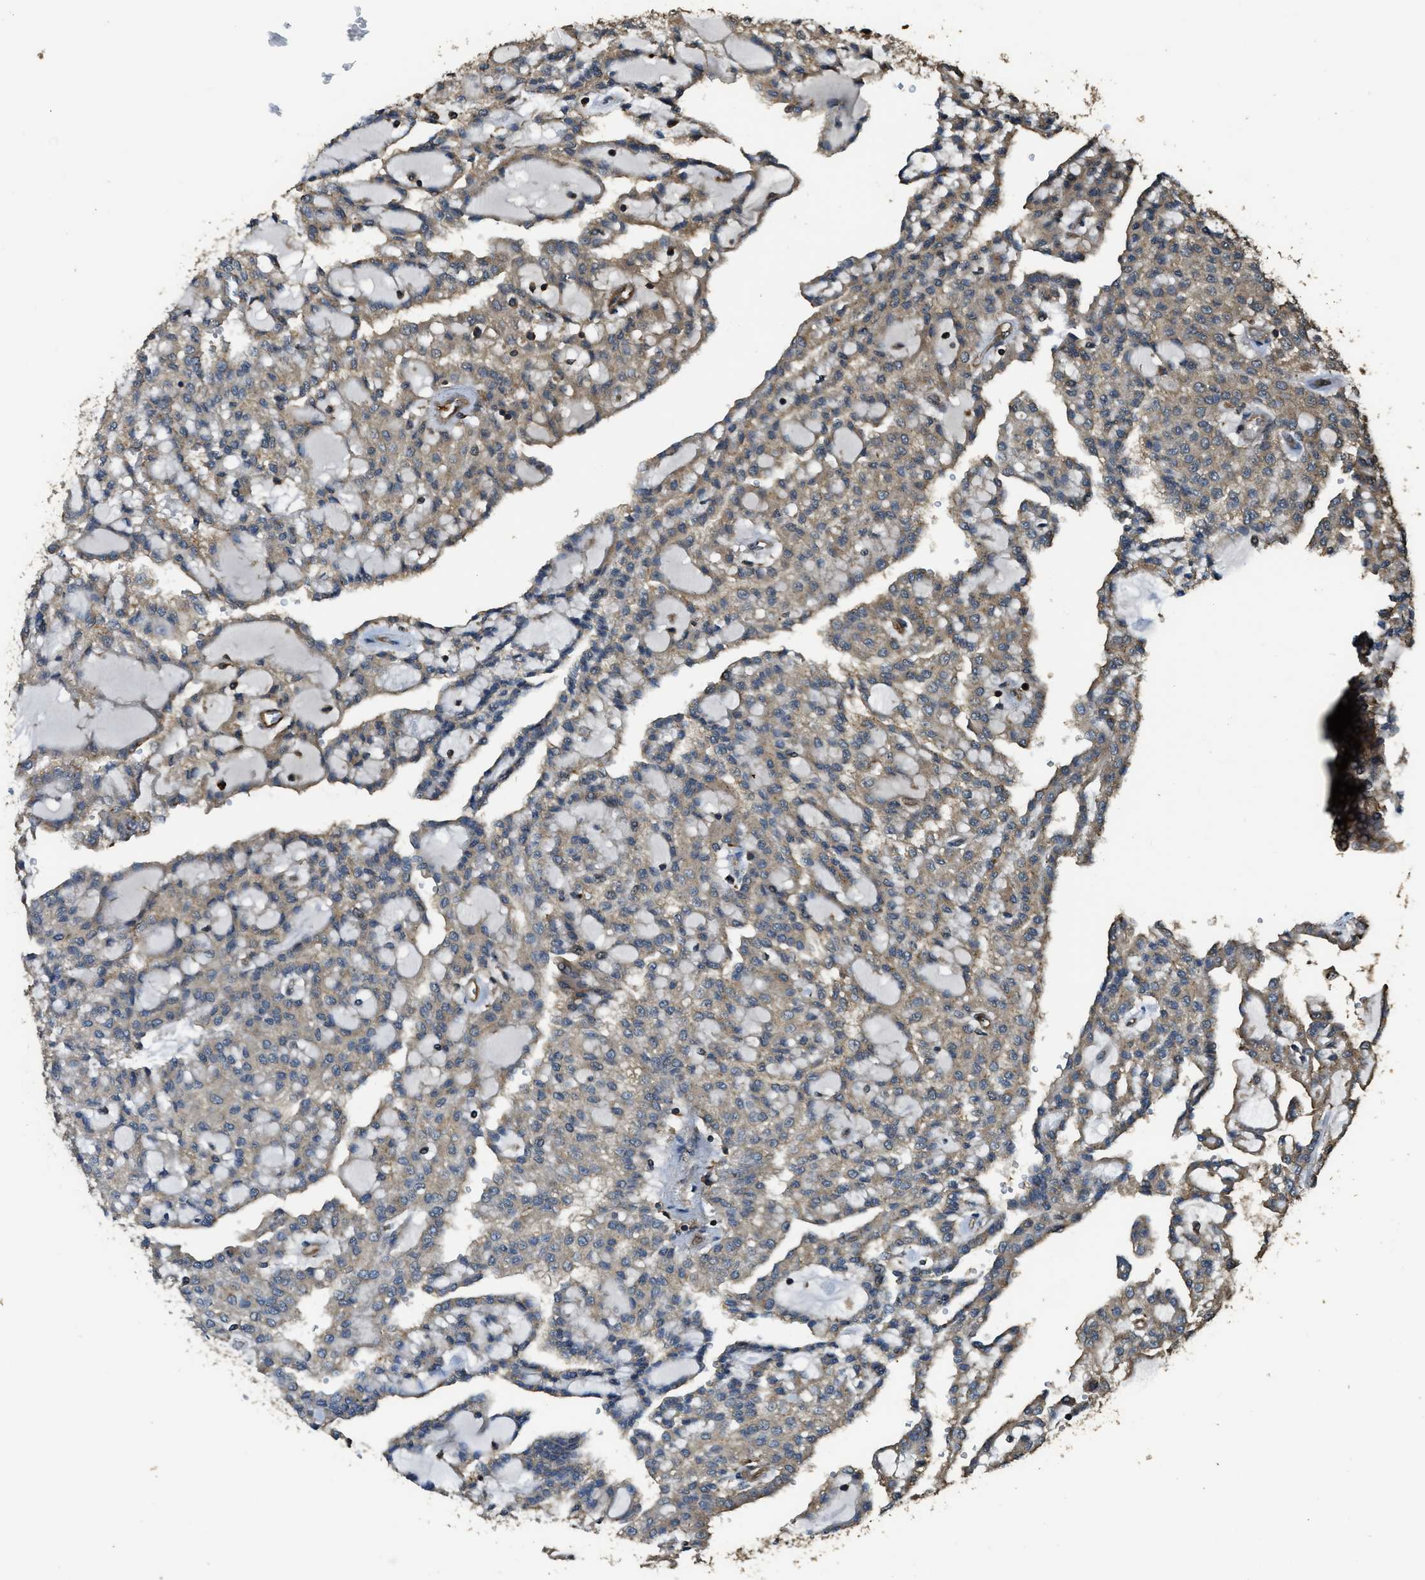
{"staining": {"intensity": "moderate", "quantity": ">75%", "location": "cytoplasmic/membranous"}, "tissue": "renal cancer", "cell_type": "Tumor cells", "image_type": "cancer", "snomed": [{"axis": "morphology", "description": "Adenocarcinoma, NOS"}, {"axis": "topography", "description": "Kidney"}], "caption": "Renal adenocarcinoma stained for a protein (brown) shows moderate cytoplasmic/membranous positive positivity in about >75% of tumor cells.", "gene": "PPP6R3", "patient": {"sex": "male", "age": 63}}